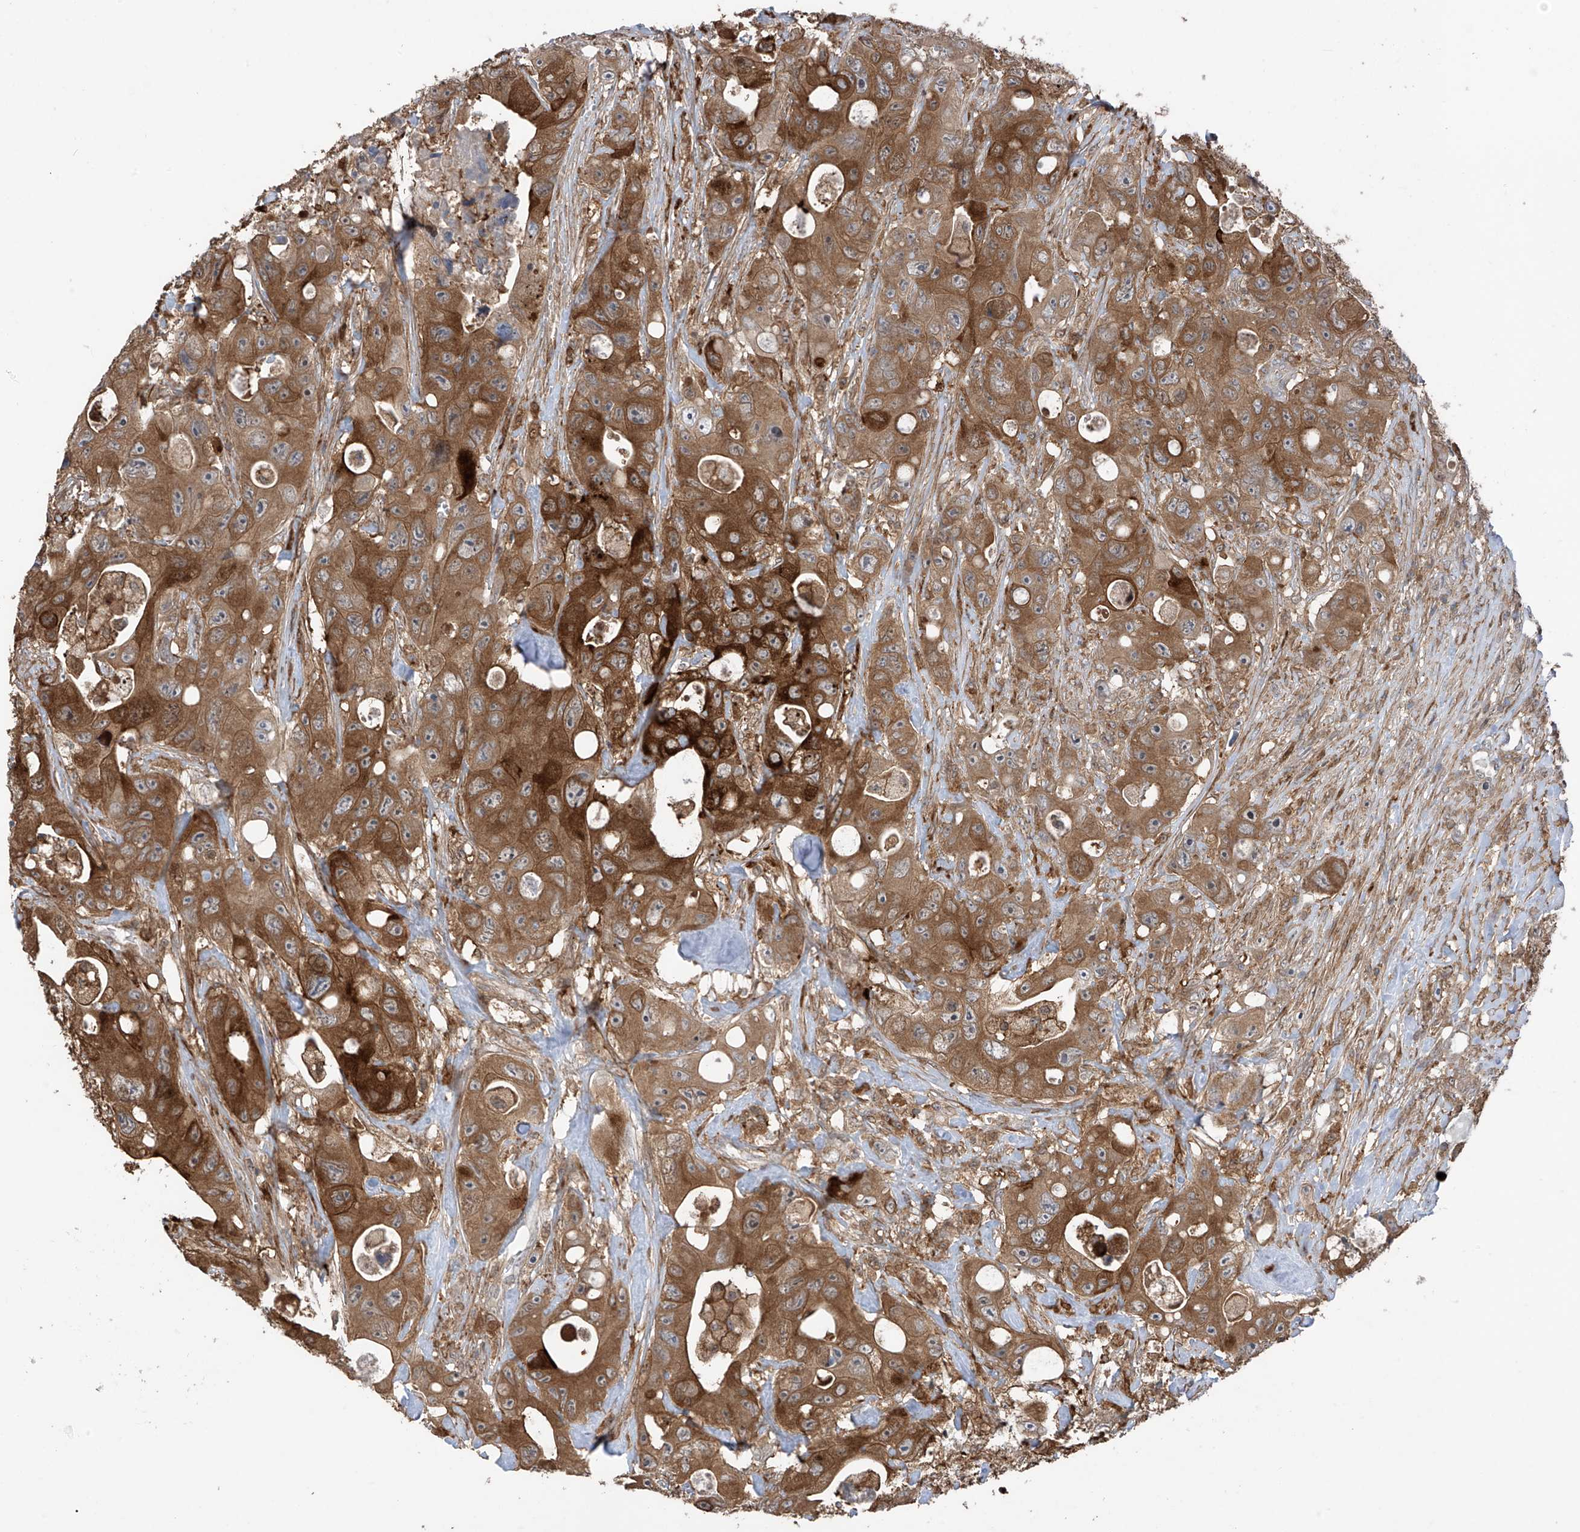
{"staining": {"intensity": "moderate", "quantity": ">75%", "location": "cytoplasmic/membranous"}, "tissue": "colorectal cancer", "cell_type": "Tumor cells", "image_type": "cancer", "snomed": [{"axis": "morphology", "description": "Adenocarcinoma, NOS"}, {"axis": "topography", "description": "Colon"}], "caption": "IHC (DAB (3,3'-diaminobenzidine)) staining of colorectal adenocarcinoma displays moderate cytoplasmic/membranous protein expression in about >75% of tumor cells.", "gene": "SAMD3", "patient": {"sex": "female", "age": 46}}